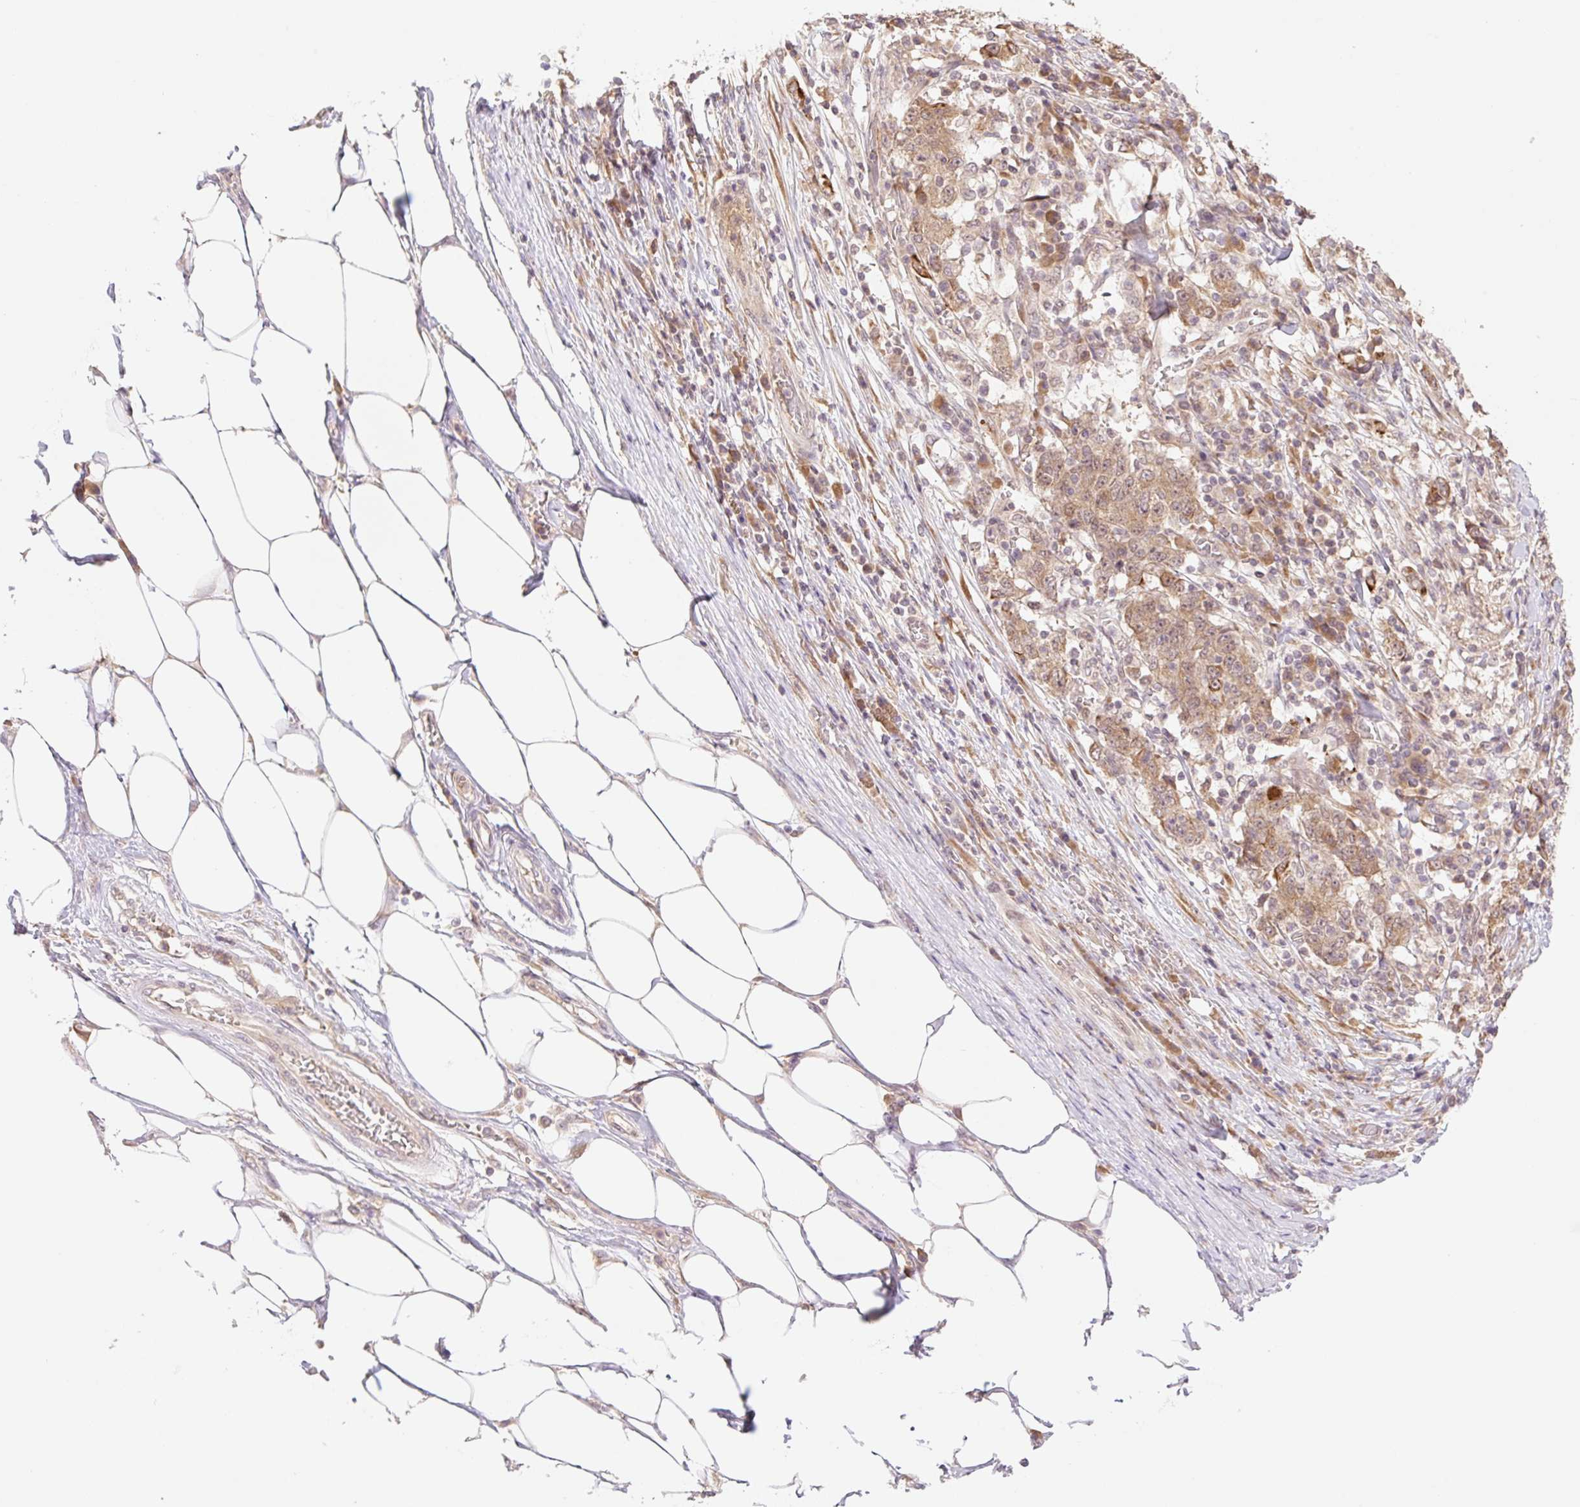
{"staining": {"intensity": "strong", "quantity": "25%-75%", "location": "cytoplasmic/membranous"}, "tissue": "stomach cancer", "cell_type": "Tumor cells", "image_type": "cancer", "snomed": [{"axis": "morphology", "description": "Adenocarcinoma, NOS"}, {"axis": "topography", "description": "Stomach"}], "caption": "IHC of stomach adenocarcinoma displays high levels of strong cytoplasmic/membranous positivity in about 25%-75% of tumor cells. (DAB (3,3'-diaminobenzidine) = brown stain, brightfield microscopy at high magnification).", "gene": "YJU2B", "patient": {"sex": "male", "age": 59}}